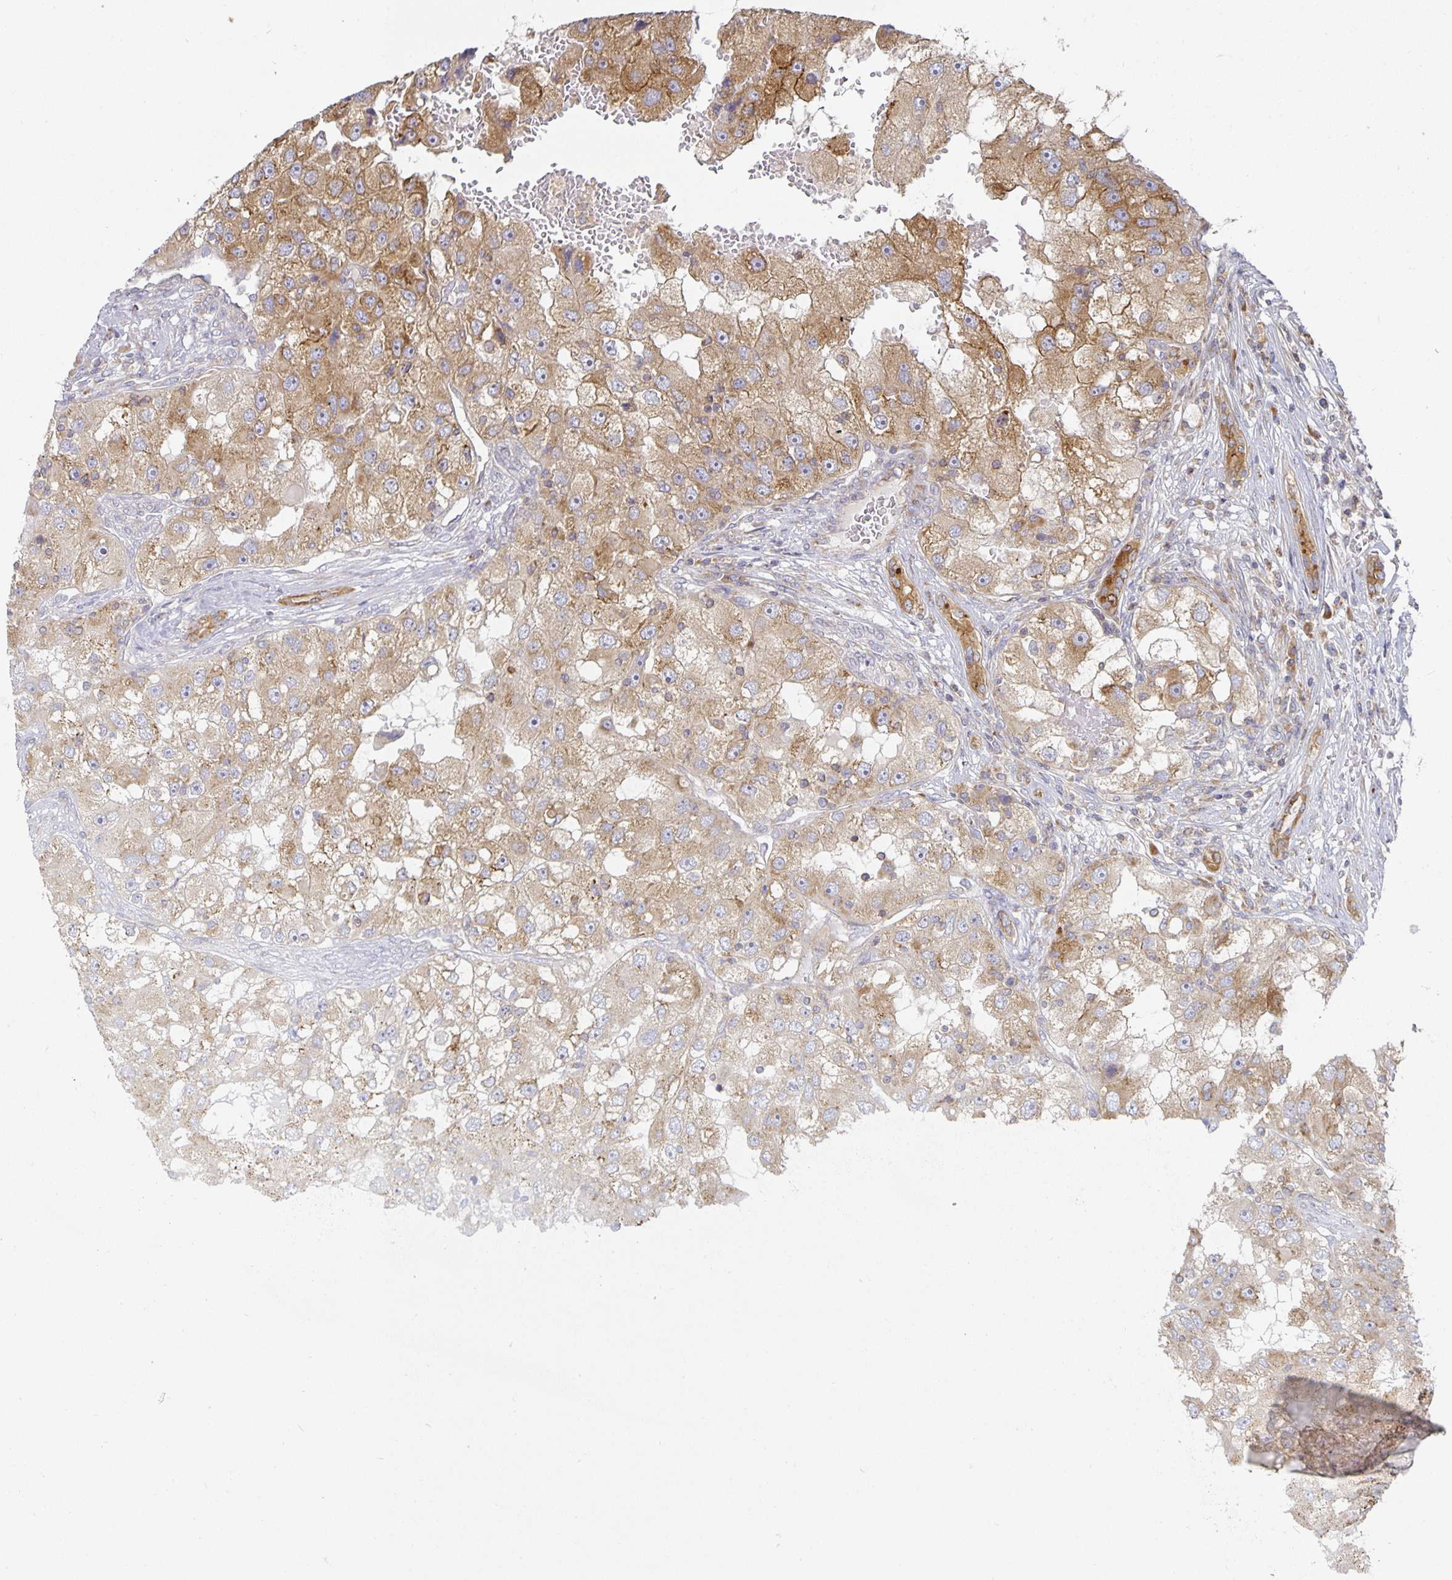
{"staining": {"intensity": "moderate", "quantity": ">75%", "location": "cytoplasmic/membranous"}, "tissue": "renal cancer", "cell_type": "Tumor cells", "image_type": "cancer", "snomed": [{"axis": "morphology", "description": "Adenocarcinoma, NOS"}, {"axis": "topography", "description": "Kidney"}], "caption": "Immunohistochemistry (IHC) image of human renal adenocarcinoma stained for a protein (brown), which displays medium levels of moderate cytoplasmic/membranous positivity in about >75% of tumor cells.", "gene": "NOMO1", "patient": {"sex": "male", "age": 63}}